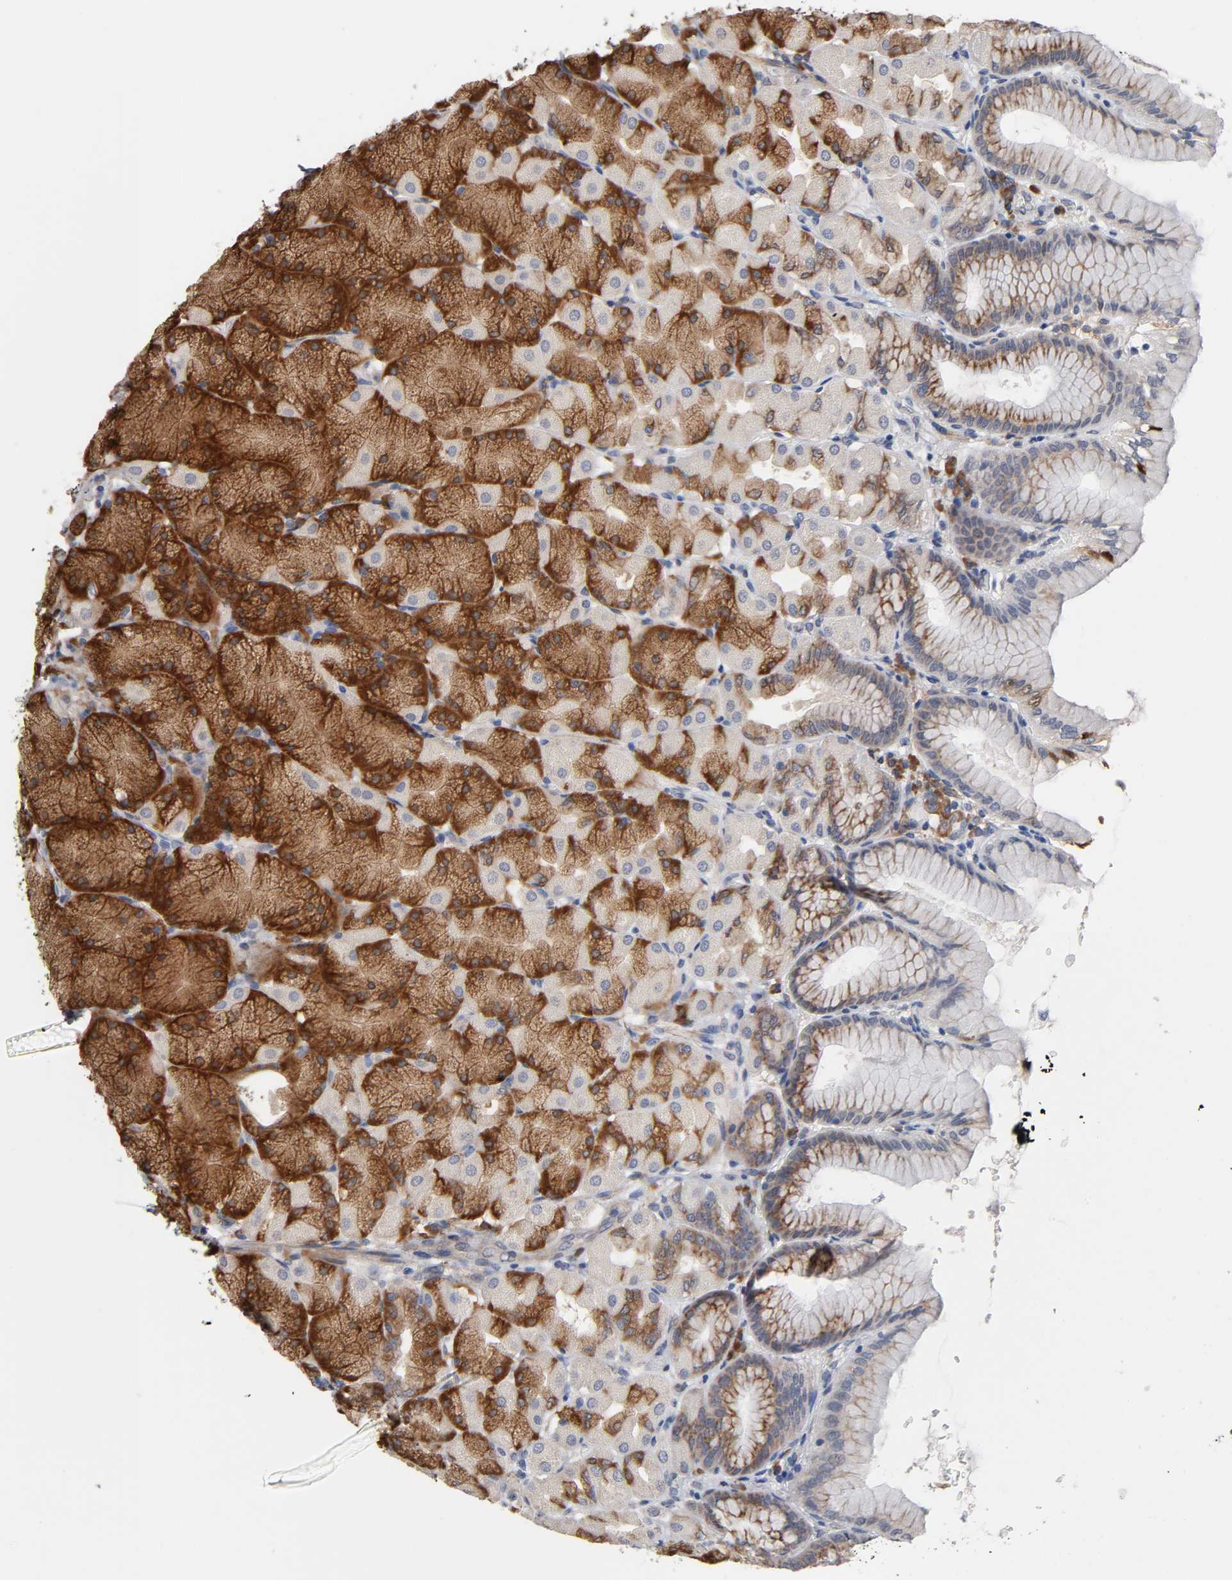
{"staining": {"intensity": "strong", "quantity": "25%-75%", "location": "cytoplasmic/membranous"}, "tissue": "stomach", "cell_type": "Glandular cells", "image_type": "normal", "snomed": [{"axis": "morphology", "description": "Normal tissue, NOS"}, {"axis": "topography", "description": "Stomach, upper"}], "caption": "Immunohistochemical staining of benign human stomach displays strong cytoplasmic/membranous protein expression in about 25%-75% of glandular cells.", "gene": "HDLBP", "patient": {"sex": "female", "age": 56}}